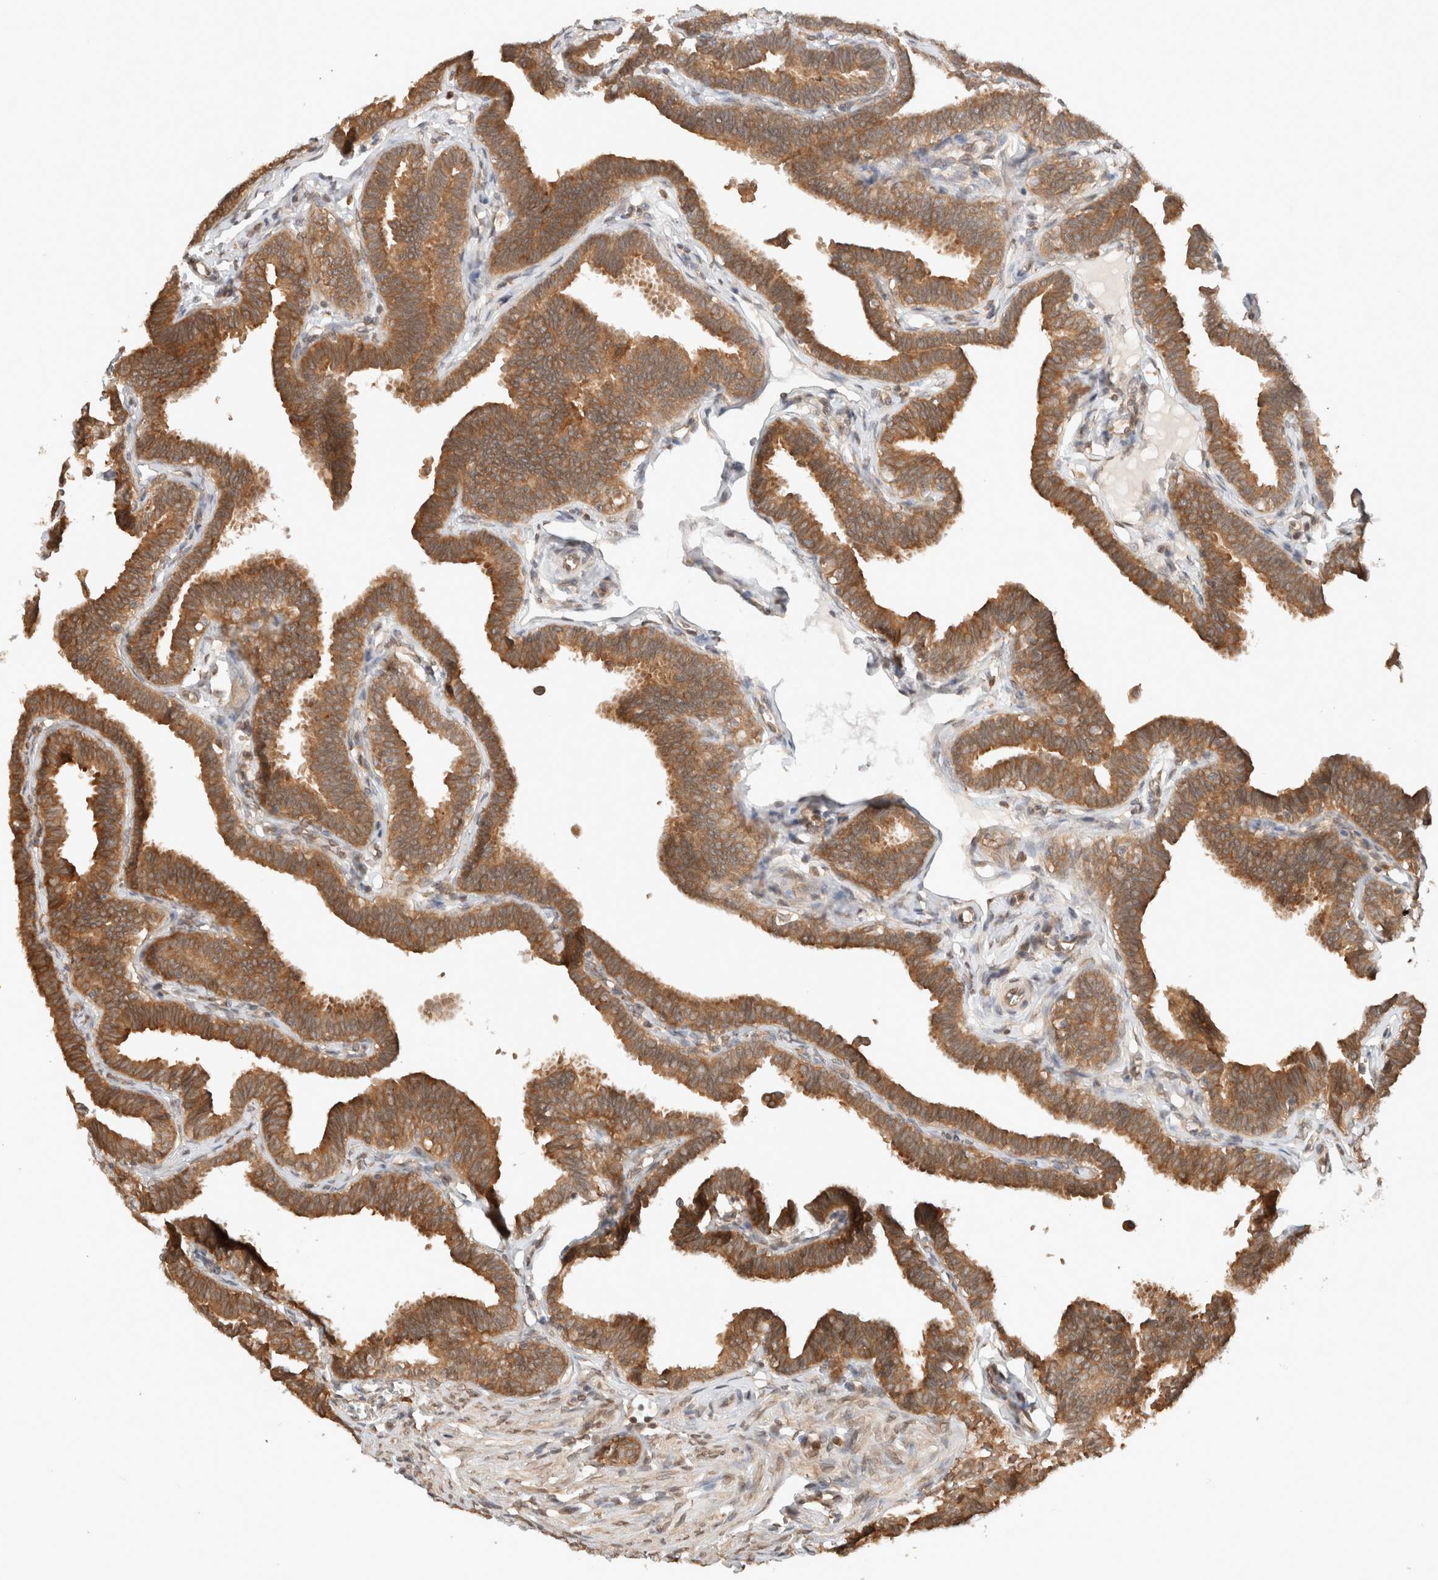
{"staining": {"intensity": "moderate", "quantity": ">75%", "location": "cytoplasmic/membranous"}, "tissue": "fallopian tube", "cell_type": "Glandular cells", "image_type": "normal", "snomed": [{"axis": "morphology", "description": "Normal tissue, NOS"}, {"axis": "topography", "description": "Fallopian tube"}, {"axis": "topography", "description": "Ovary"}], "caption": "Protein expression analysis of normal fallopian tube exhibits moderate cytoplasmic/membranous staining in about >75% of glandular cells. (DAB (3,3'-diaminobenzidine) IHC, brown staining for protein, blue staining for nuclei).", "gene": "ARFGEF2", "patient": {"sex": "female", "age": 23}}